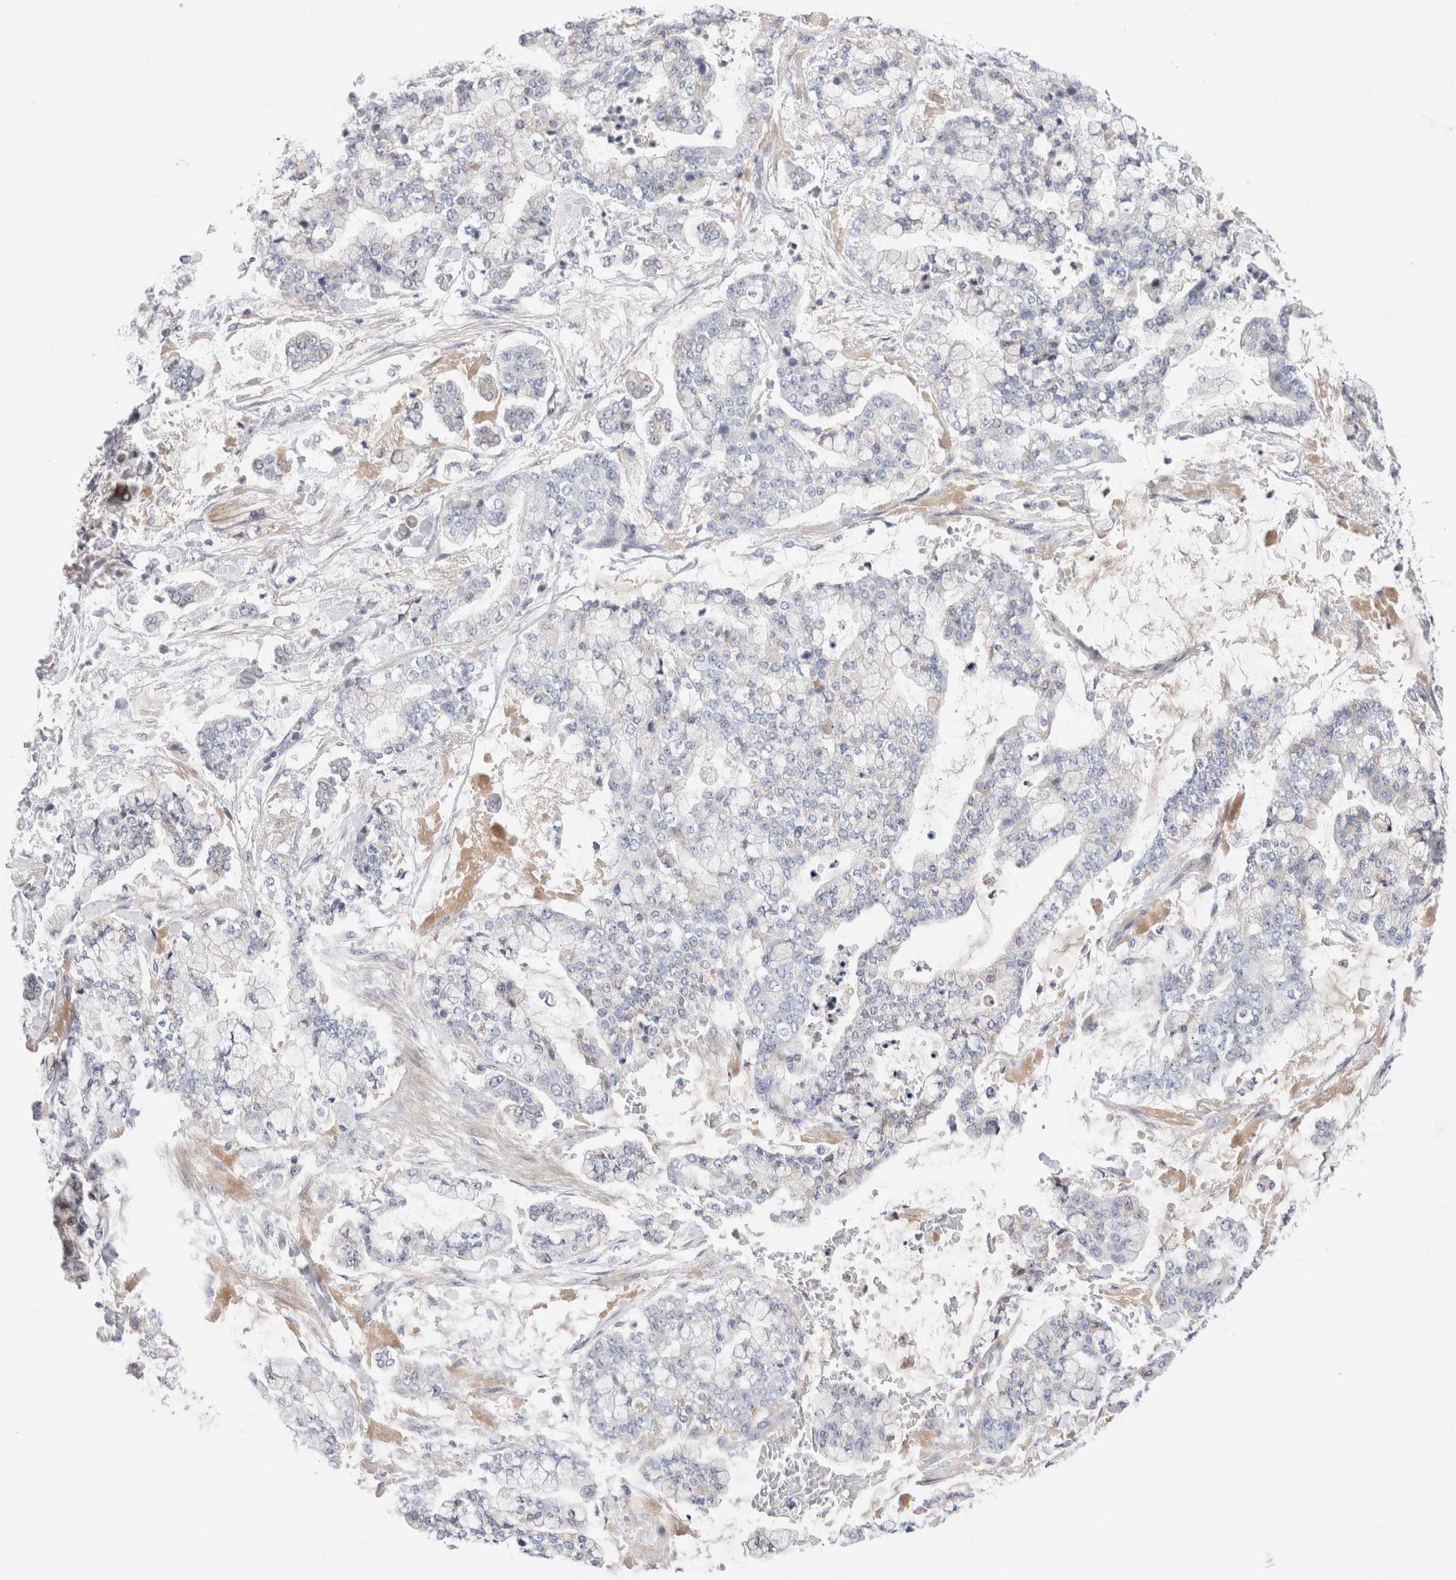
{"staining": {"intensity": "negative", "quantity": "none", "location": "none"}, "tissue": "stomach cancer", "cell_type": "Tumor cells", "image_type": "cancer", "snomed": [{"axis": "morphology", "description": "Normal tissue, NOS"}, {"axis": "morphology", "description": "Adenocarcinoma, NOS"}, {"axis": "topography", "description": "Stomach, upper"}, {"axis": "topography", "description": "Stomach"}], "caption": "Immunohistochemistry (IHC) micrograph of neoplastic tissue: human stomach cancer stained with DAB (3,3'-diaminobenzidine) demonstrates no significant protein staining in tumor cells.", "gene": "ECHDC2", "patient": {"sex": "male", "age": 76}}